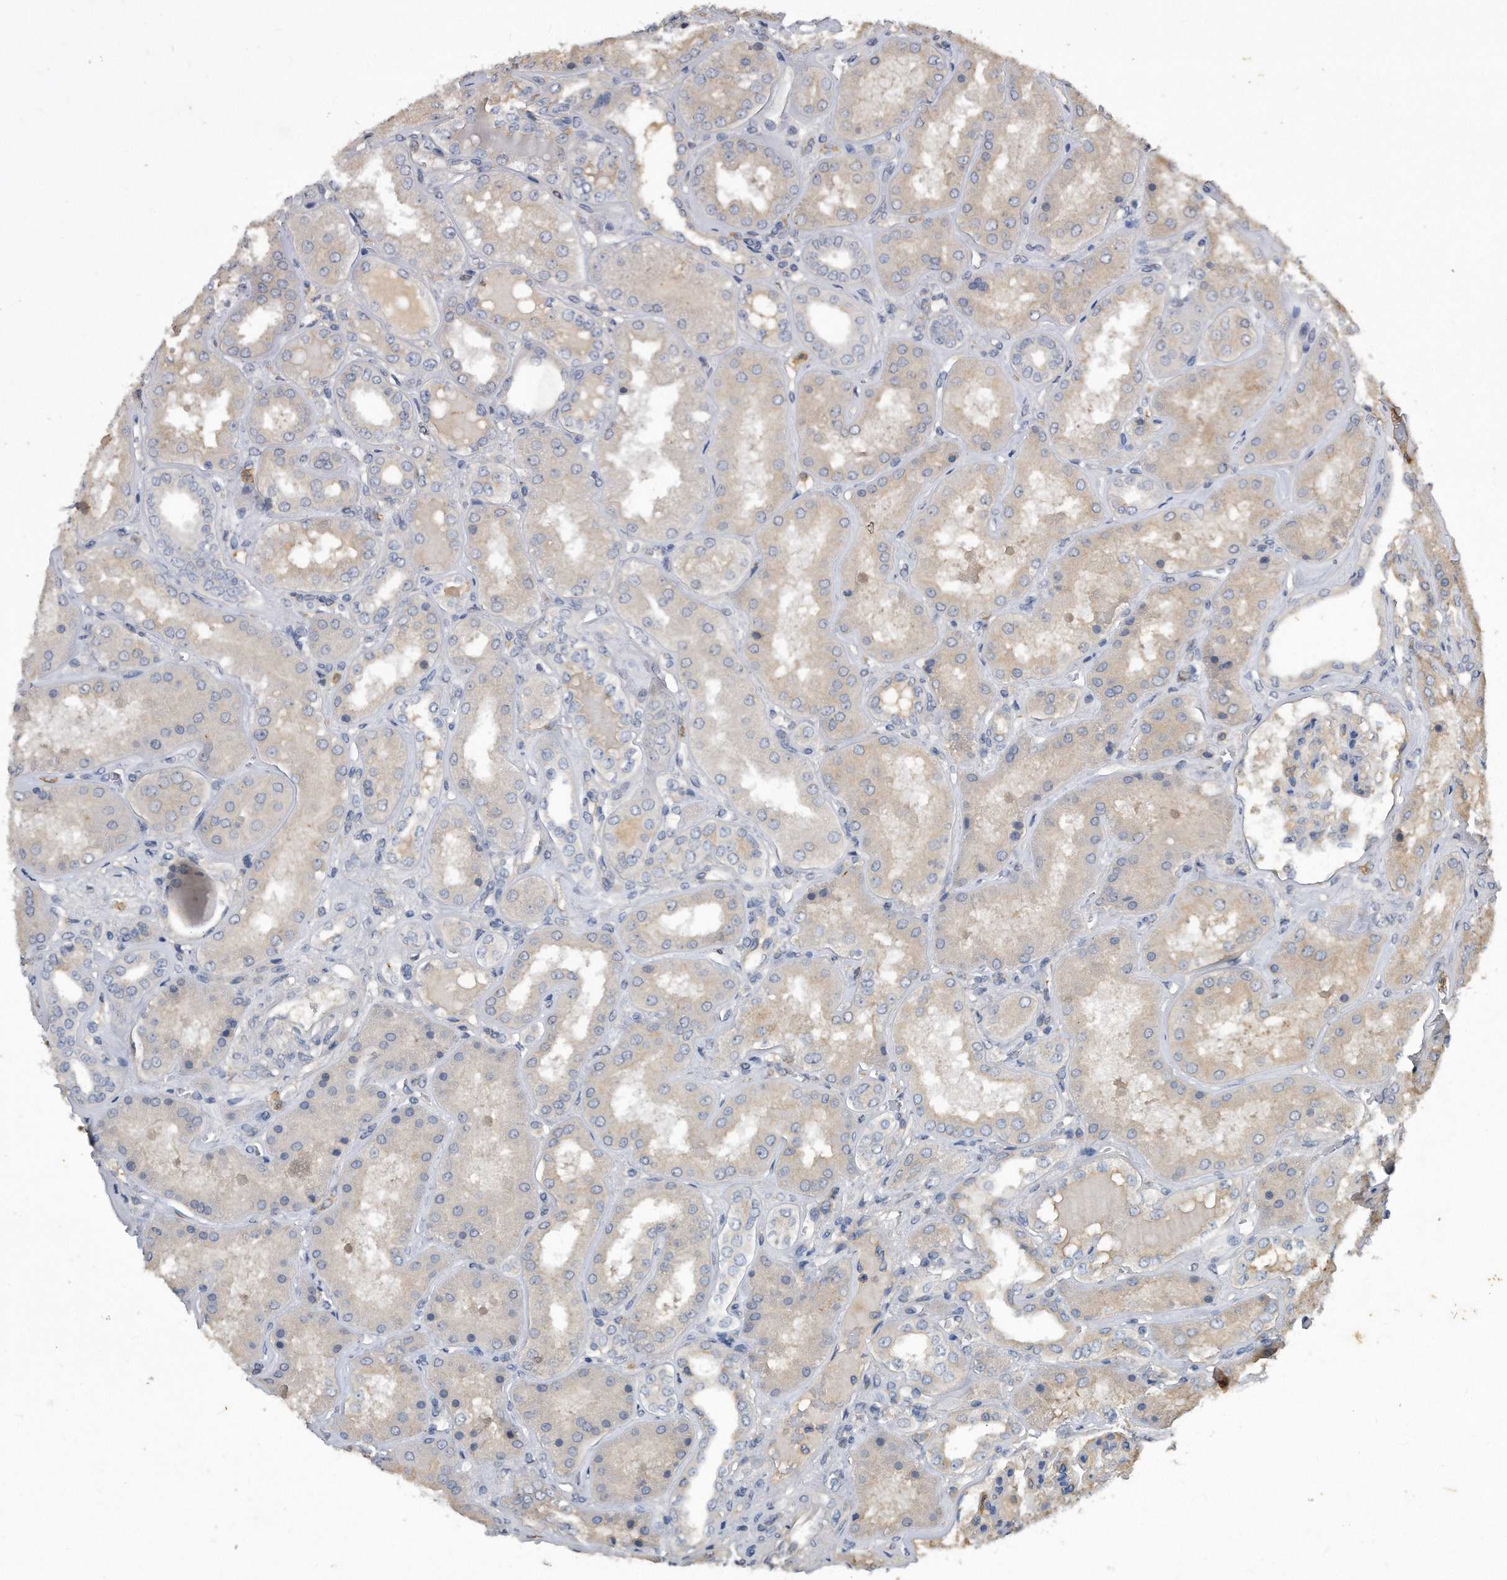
{"staining": {"intensity": "weak", "quantity": "<25%", "location": "cytoplasmic/membranous"}, "tissue": "kidney", "cell_type": "Cells in glomeruli", "image_type": "normal", "snomed": [{"axis": "morphology", "description": "Normal tissue, NOS"}, {"axis": "topography", "description": "Kidney"}], "caption": "Kidney stained for a protein using IHC displays no expression cells in glomeruli.", "gene": "HOMER3", "patient": {"sex": "female", "age": 56}}